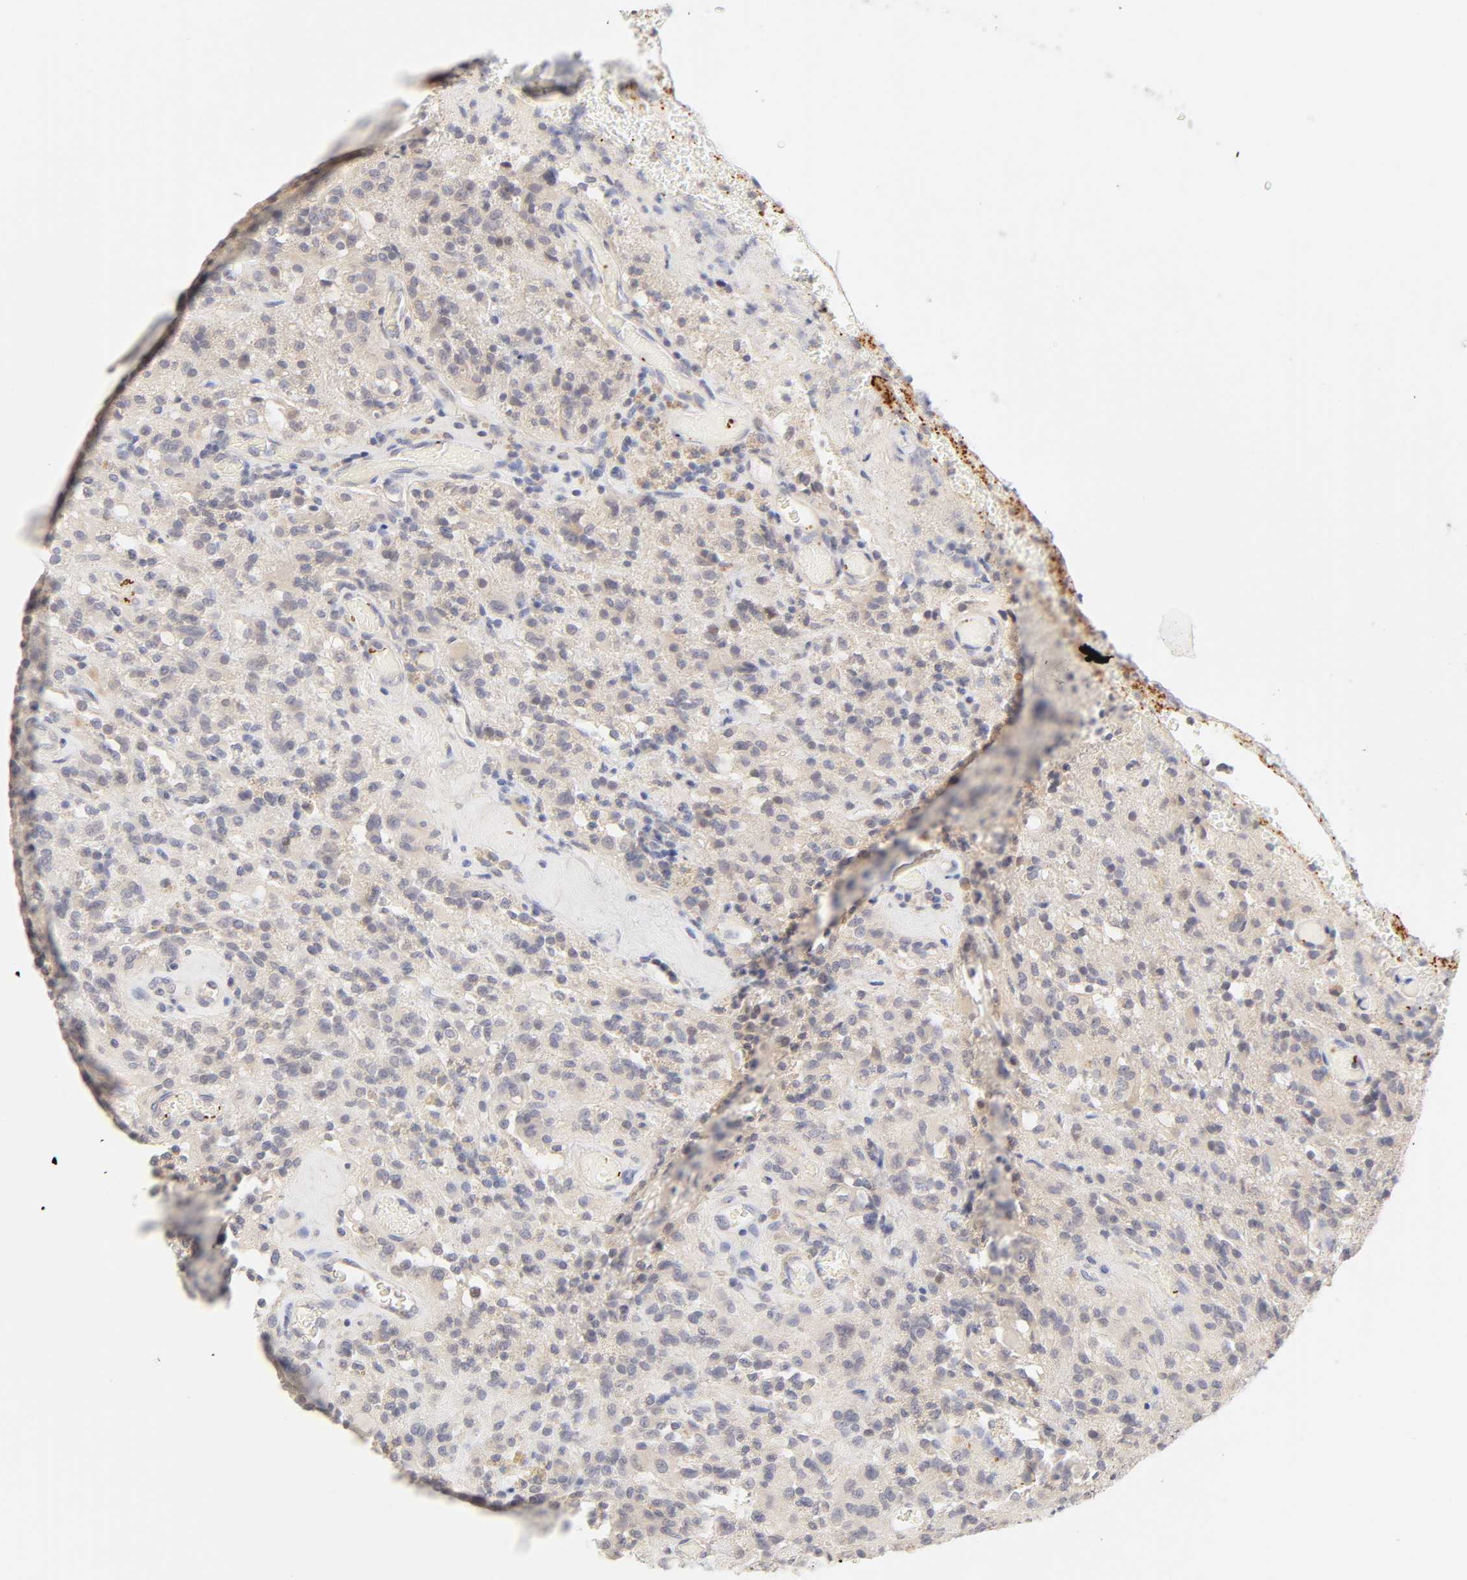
{"staining": {"intensity": "weak", "quantity": ">75%", "location": "cytoplasmic/membranous"}, "tissue": "glioma", "cell_type": "Tumor cells", "image_type": "cancer", "snomed": [{"axis": "morphology", "description": "Normal tissue, NOS"}, {"axis": "morphology", "description": "Glioma, malignant, High grade"}, {"axis": "topography", "description": "Cerebral cortex"}], "caption": "IHC (DAB (3,3'-diaminobenzidine)) staining of glioma displays weak cytoplasmic/membranous protein expression in approximately >75% of tumor cells.", "gene": "CYP4B1", "patient": {"sex": "male", "age": 56}}